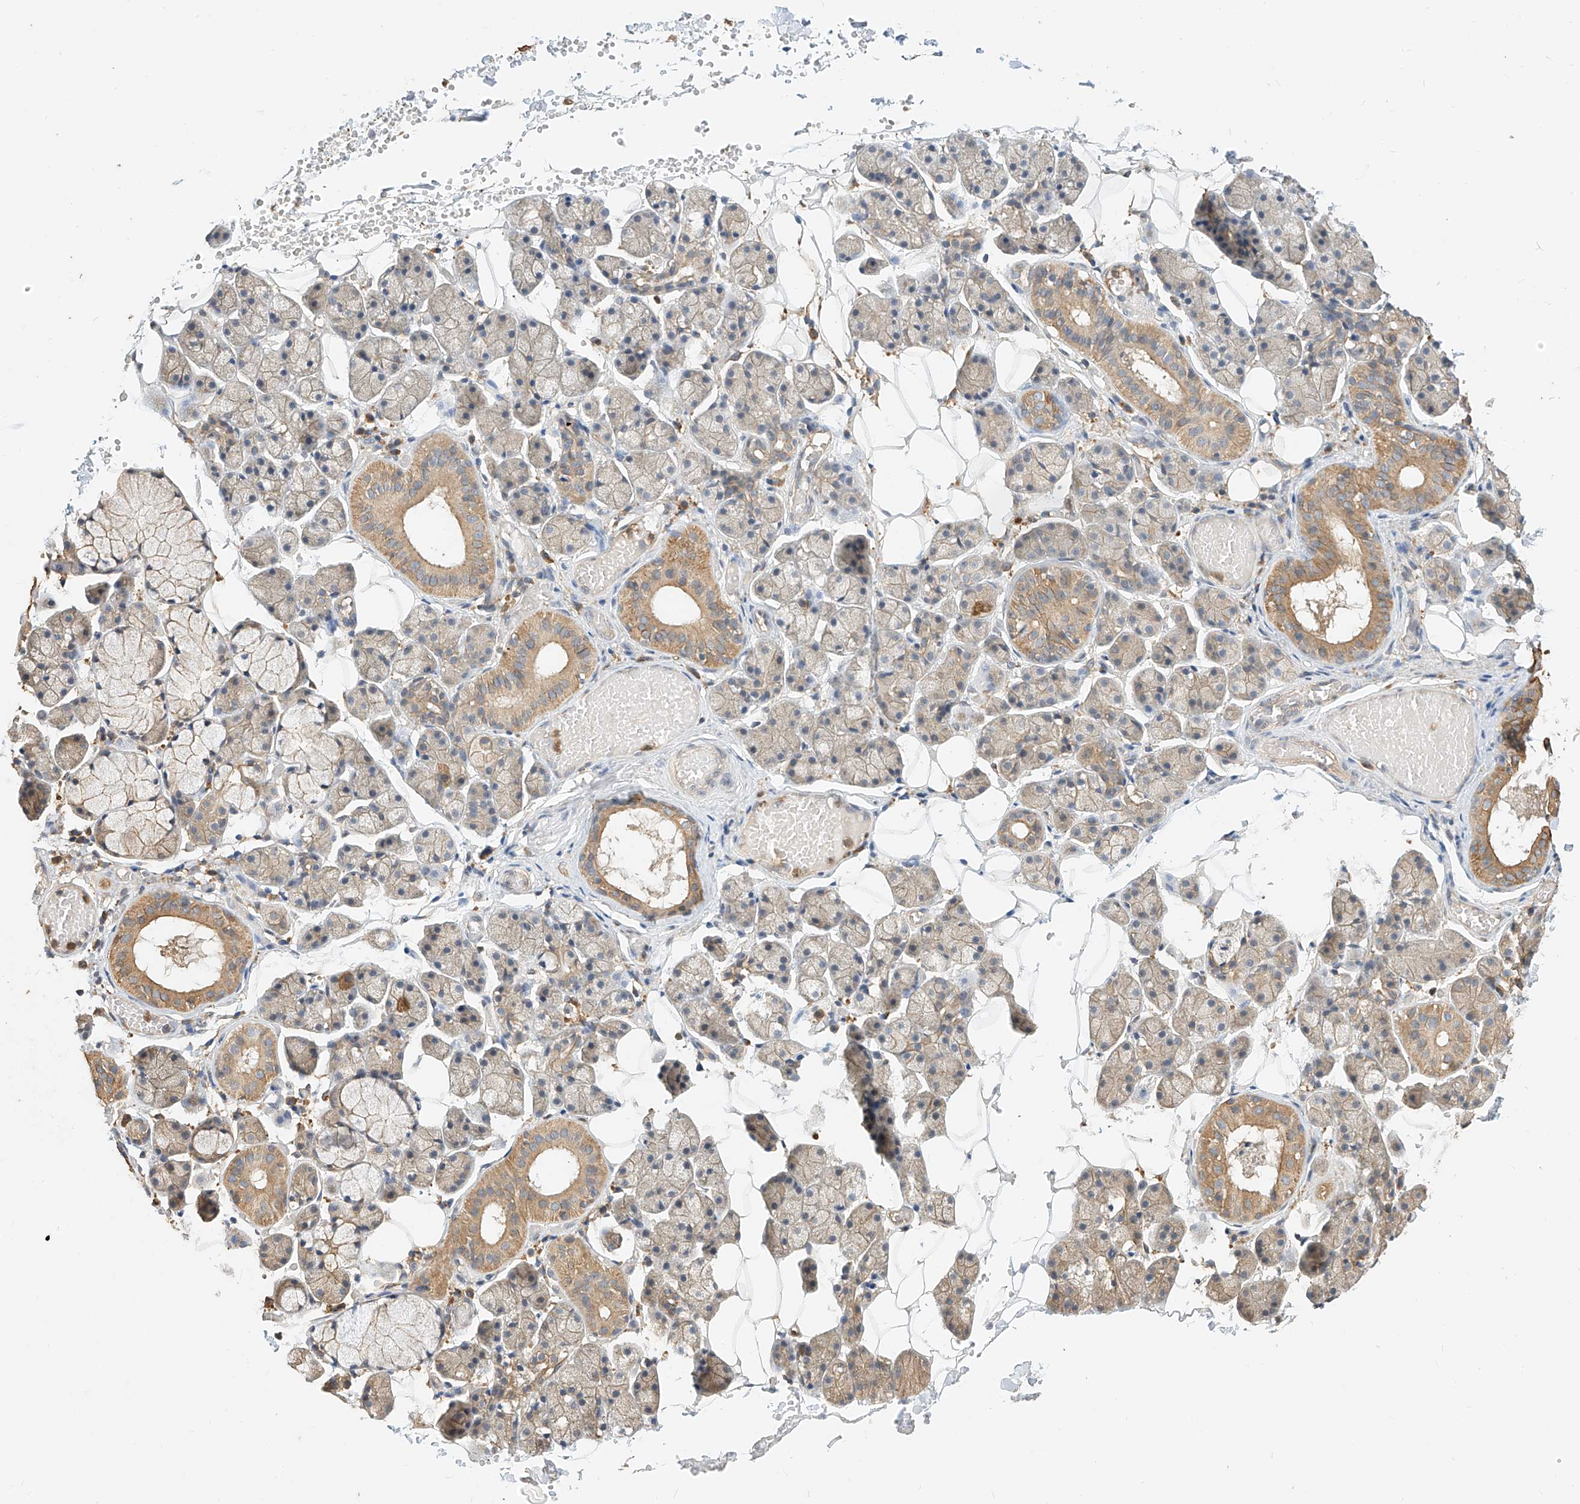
{"staining": {"intensity": "moderate", "quantity": "<25%", "location": "cytoplasmic/membranous"}, "tissue": "salivary gland", "cell_type": "Glandular cells", "image_type": "normal", "snomed": [{"axis": "morphology", "description": "Normal tissue, NOS"}, {"axis": "topography", "description": "Salivary gland"}], "caption": "A micrograph showing moderate cytoplasmic/membranous positivity in approximately <25% of glandular cells in normal salivary gland, as visualized by brown immunohistochemical staining.", "gene": "OFD1", "patient": {"sex": "female", "age": 33}}